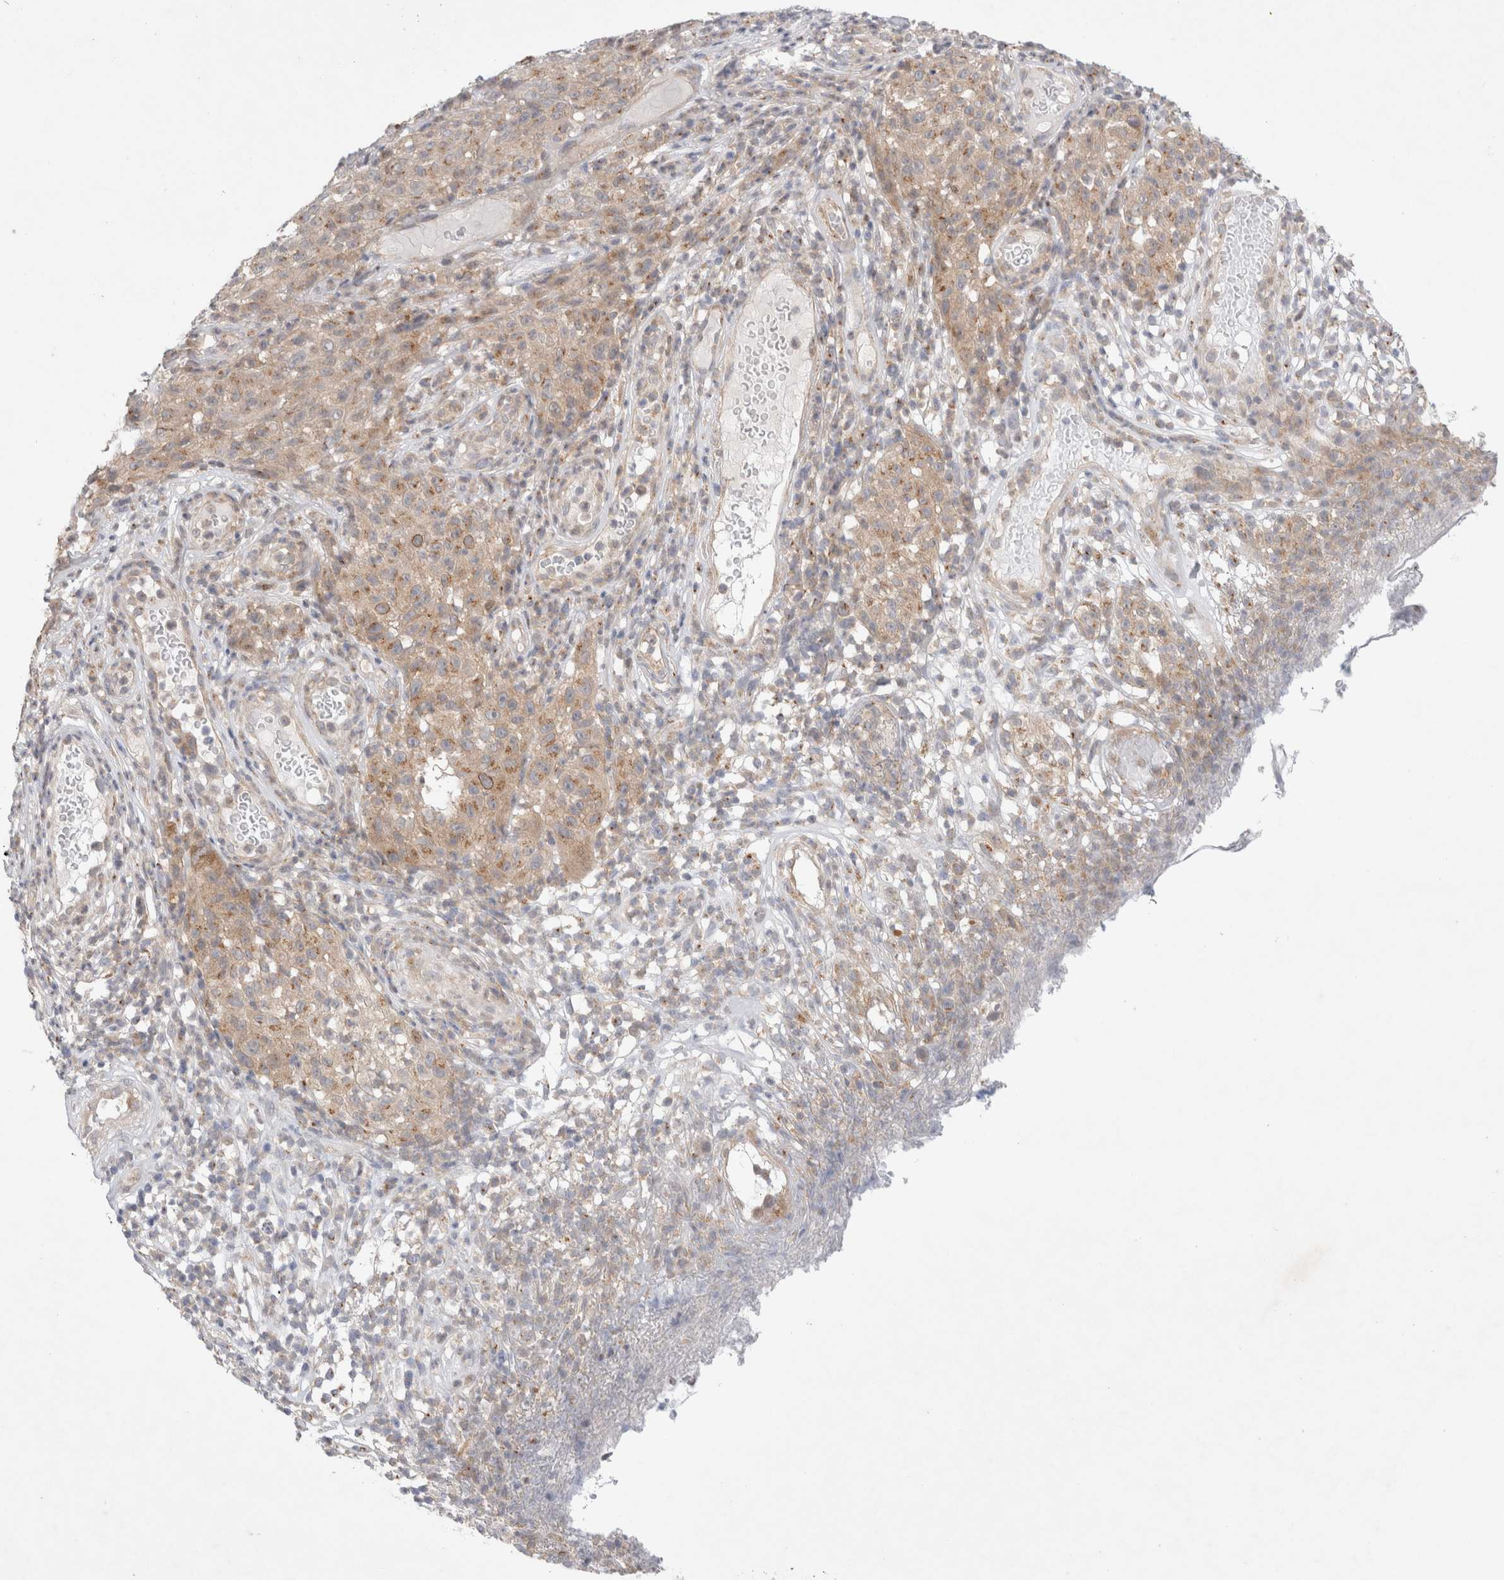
{"staining": {"intensity": "weak", "quantity": "25%-75%", "location": "cytoplasmic/membranous"}, "tissue": "melanoma", "cell_type": "Tumor cells", "image_type": "cancer", "snomed": [{"axis": "morphology", "description": "Malignant melanoma, NOS"}, {"axis": "topography", "description": "Skin"}], "caption": "This is a micrograph of immunohistochemistry (IHC) staining of melanoma, which shows weak expression in the cytoplasmic/membranous of tumor cells.", "gene": "BICD2", "patient": {"sex": "female", "age": 82}}